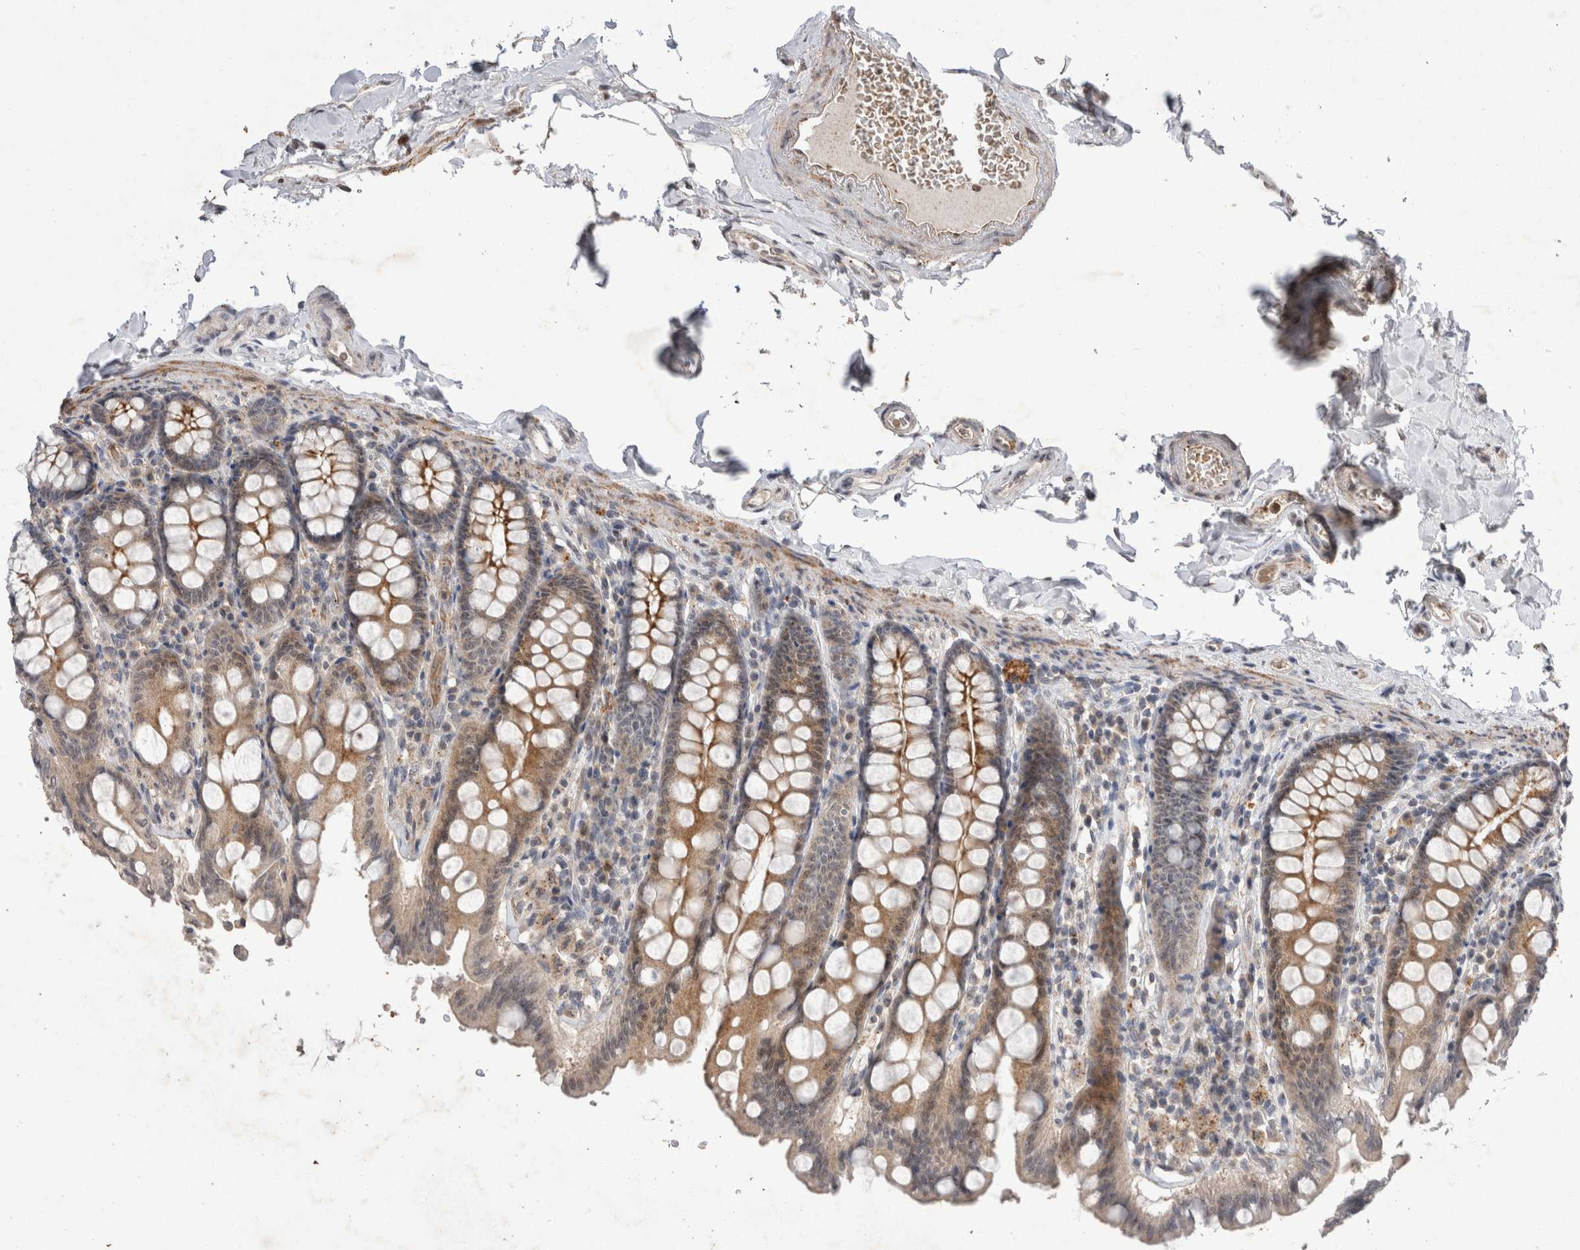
{"staining": {"intensity": "weak", "quantity": "<25%", "location": "cytoplasmic/membranous"}, "tissue": "colon", "cell_type": "Endothelial cells", "image_type": "normal", "snomed": [{"axis": "morphology", "description": "Normal tissue, NOS"}, {"axis": "topography", "description": "Colon"}, {"axis": "topography", "description": "Peripheral nerve tissue"}], "caption": "Immunohistochemistry of normal colon shows no positivity in endothelial cells.", "gene": "STK11", "patient": {"sex": "female", "age": 61}}